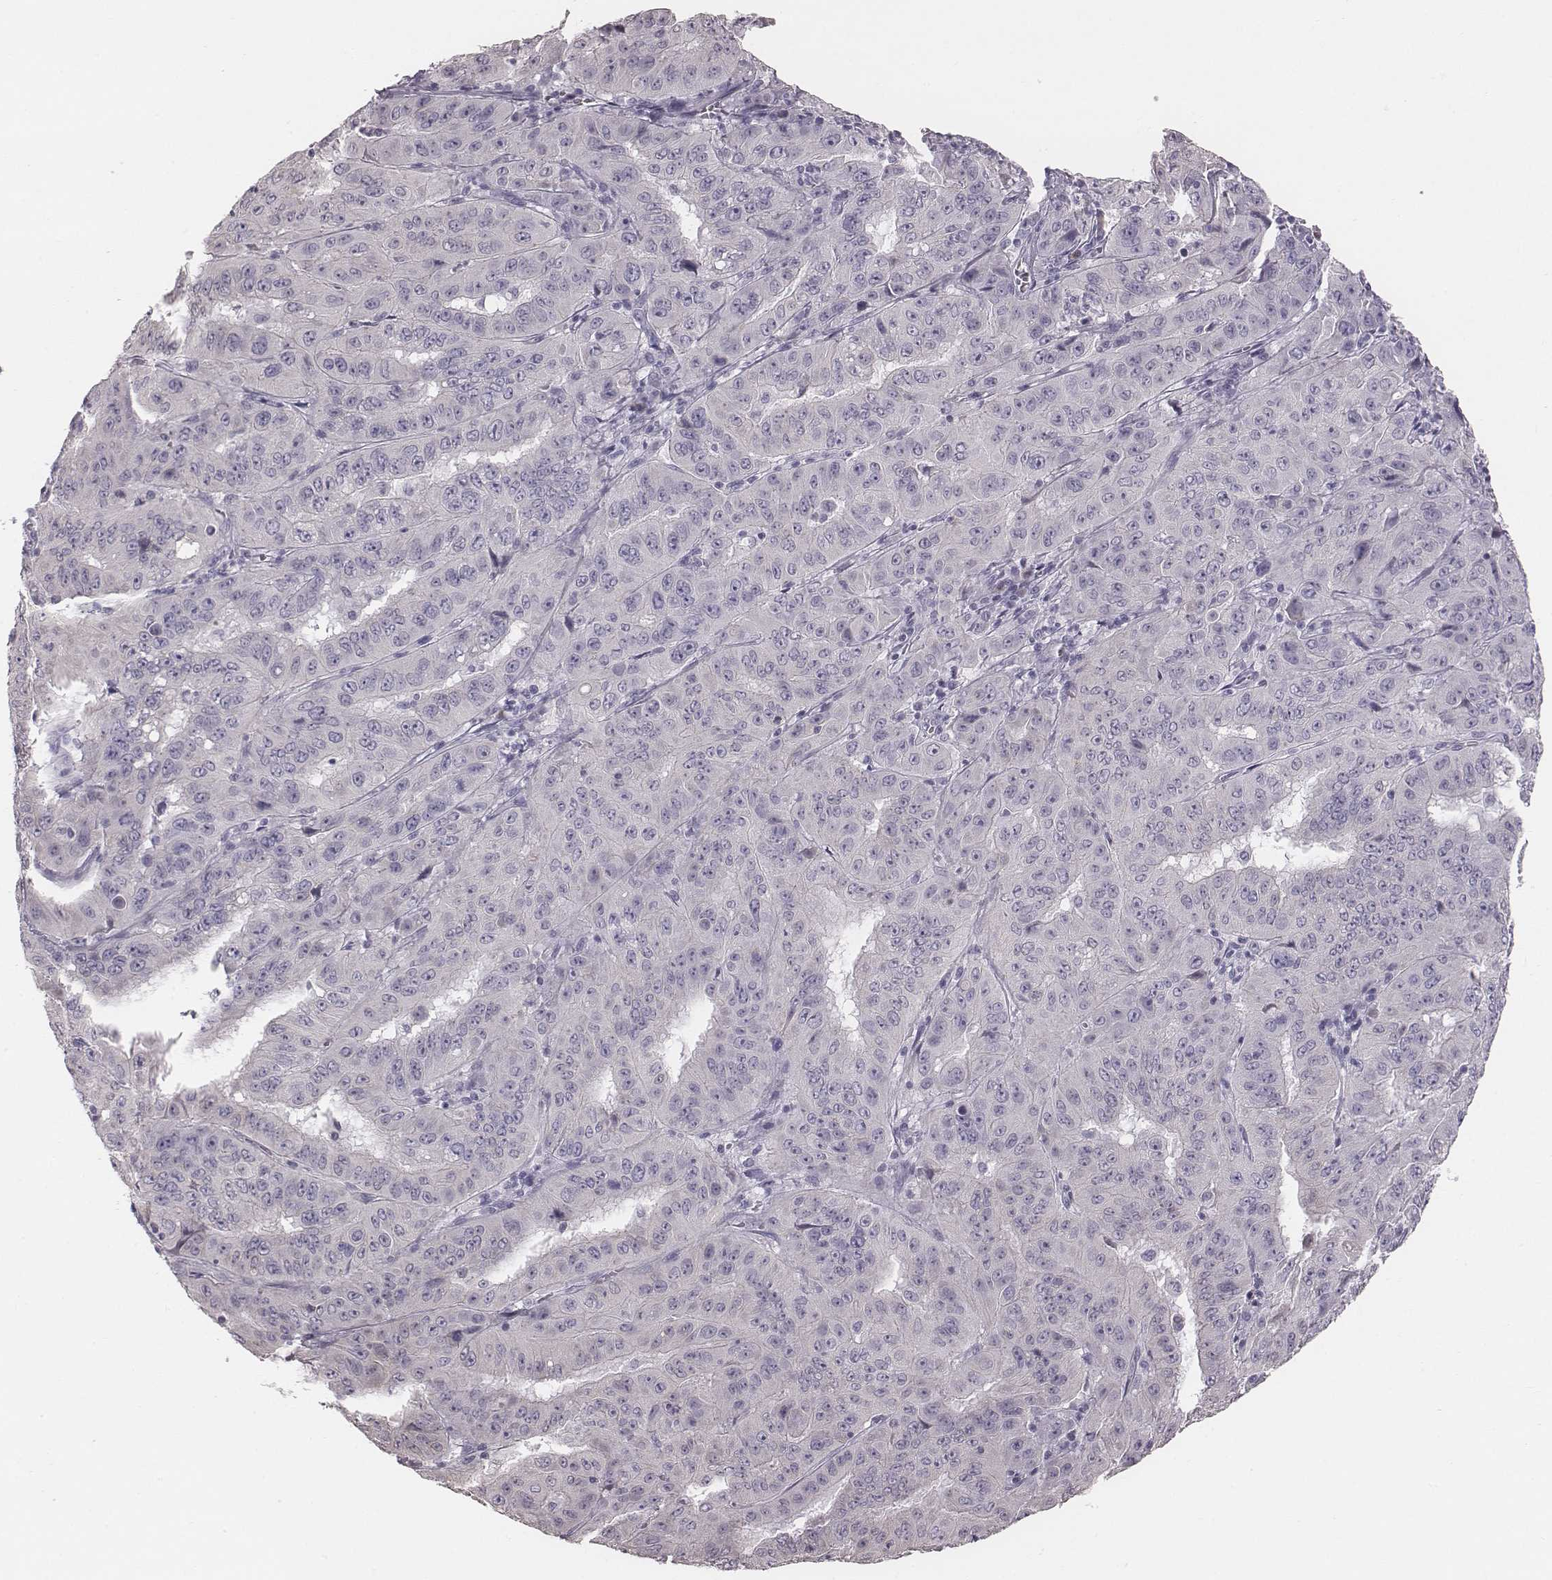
{"staining": {"intensity": "negative", "quantity": "none", "location": "none"}, "tissue": "pancreatic cancer", "cell_type": "Tumor cells", "image_type": "cancer", "snomed": [{"axis": "morphology", "description": "Adenocarcinoma, NOS"}, {"axis": "topography", "description": "Pancreas"}], "caption": "Immunohistochemistry of human pancreatic adenocarcinoma exhibits no staining in tumor cells.", "gene": "C6orf58", "patient": {"sex": "male", "age": 63}}